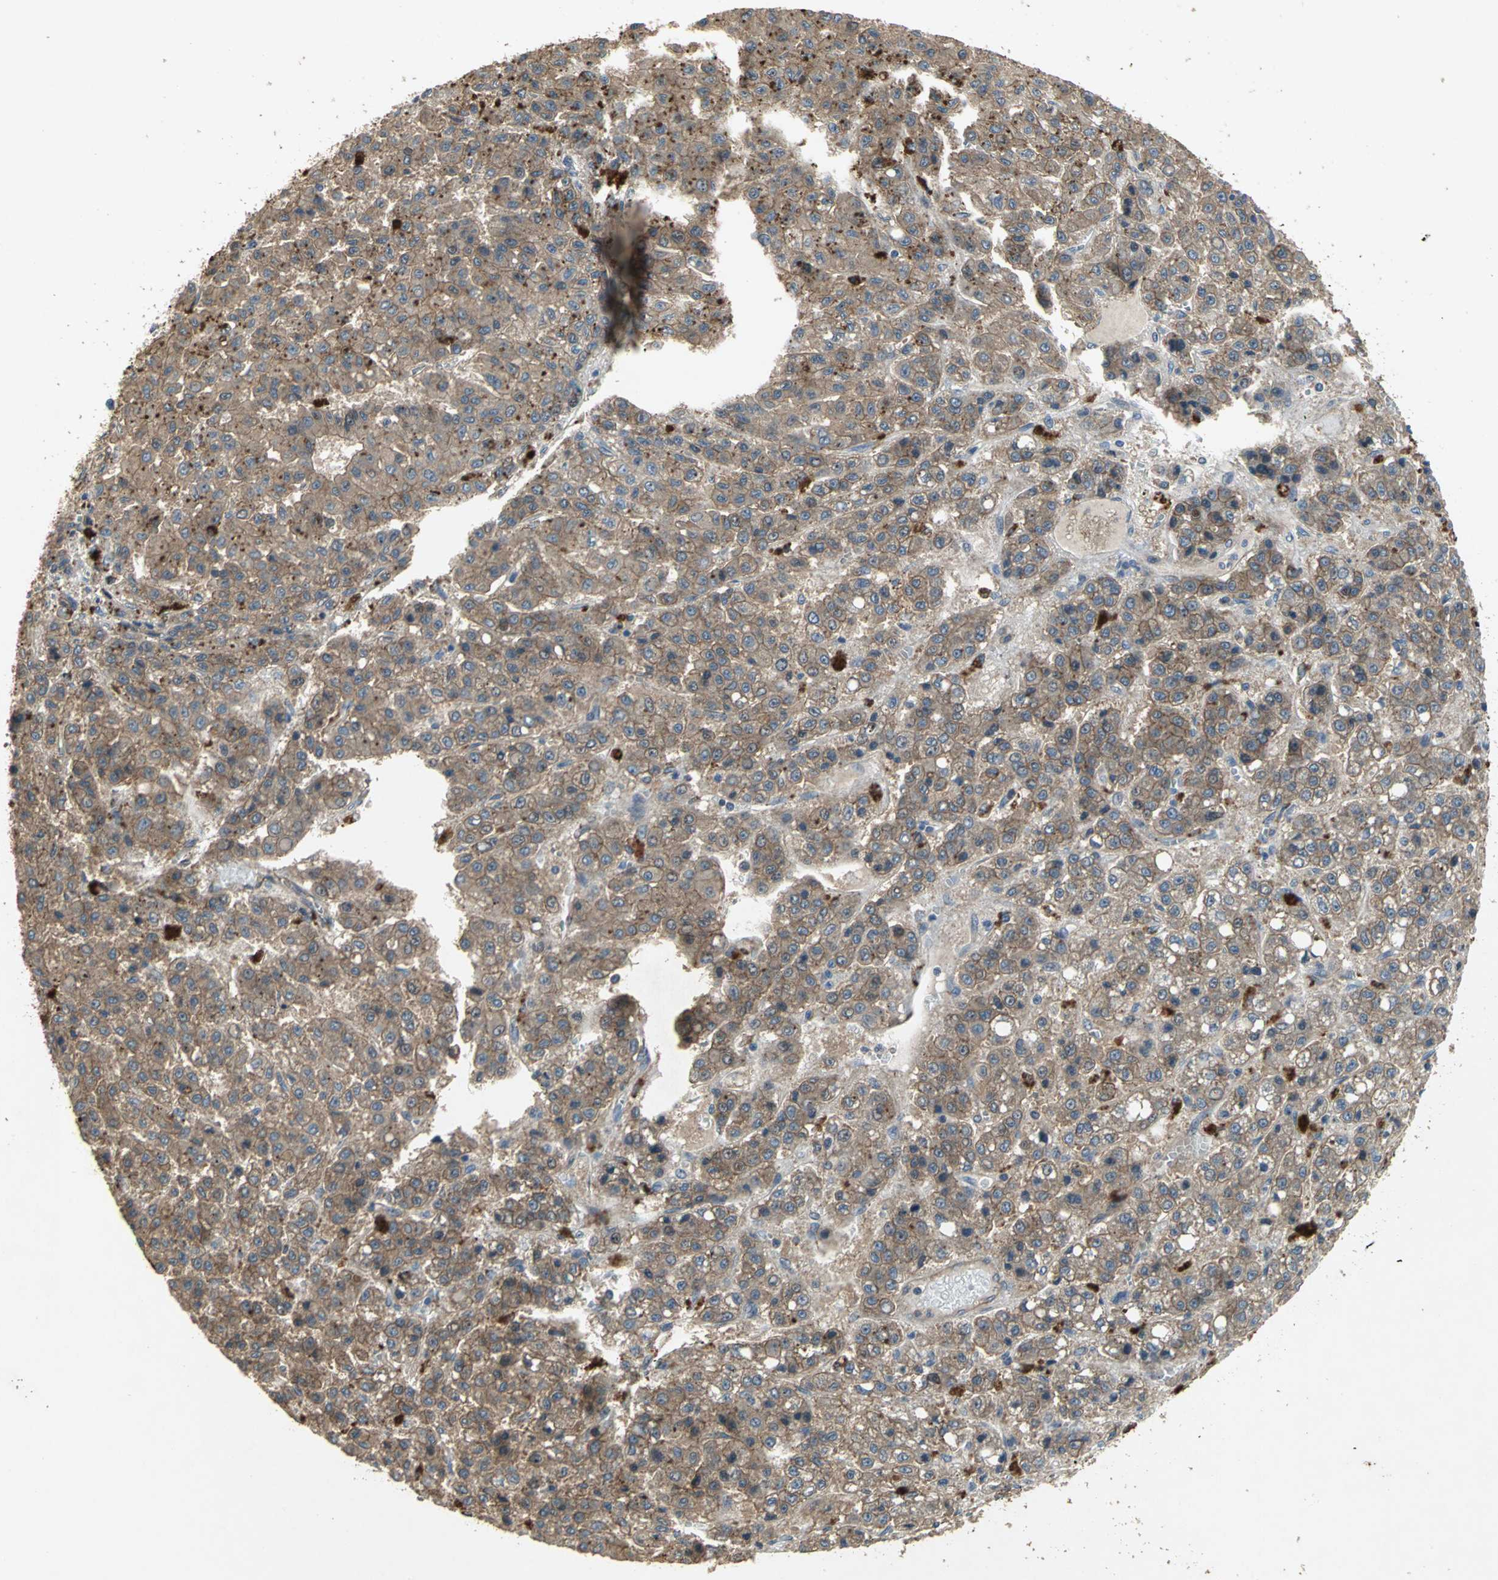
{"staining": {"intensity": "moderate", "quantity": ">75%", "location": "cytoplasmic/membranous"}, "tissue": "liver cancer", "cell_type": "Tumor cells", "image_type": "cancer", "snomed": [{"axis": "morphology", "description": "Carcinoma, Hepatocellular, NOS"}, {"axis": "topography", "description": "Liver"}], "caption": "The micrograph demonstrates staining of liver cancer, revealing moderate cytoplasmic/membranous protein positivity (brown color) within tumor cells. (DAB IHC, brown staining for protein, blue staining for nuclei).", "gene": "MET", "patient": {"sex": "male", "age": 70}}